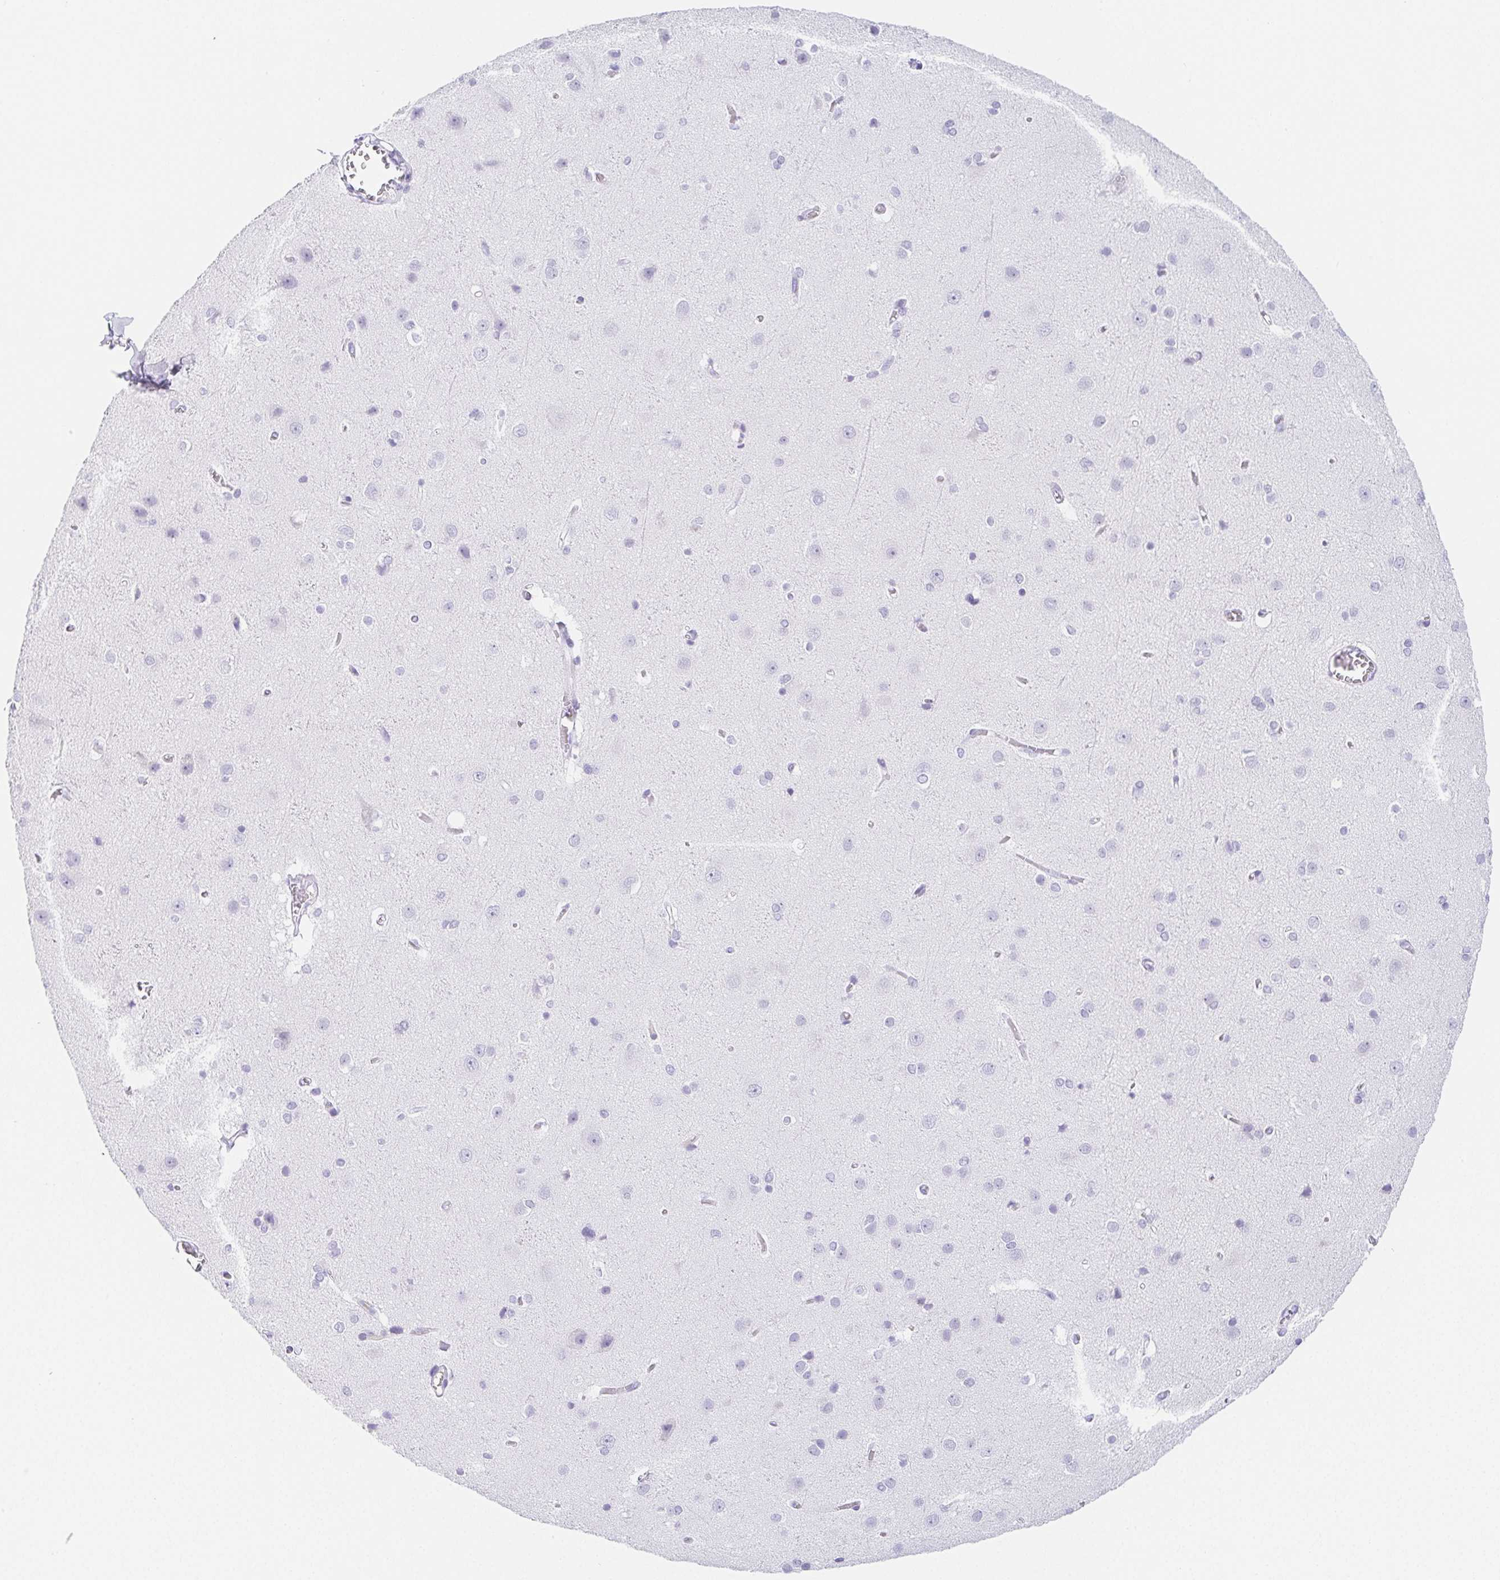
{"staining": {"intensity": "negative", "quantity": "none", "location": "none"}, "tissue": "cerebral cortex", "cell_type": "Endothelial cells", "image_type": "normal", "snomed": [{"axis": "morphology", "description": "Normal tissue, NOS"}, {"axis": "topography", "description": "Cerebral cortex"}], "caption": "High power microscopy micrograph of an IHC micrograph of normal cerebral cortex, revealing no significant staining in endothelial cells.", "gene": "ITIH2", "patient": {"sex": "male", "age": 37}}